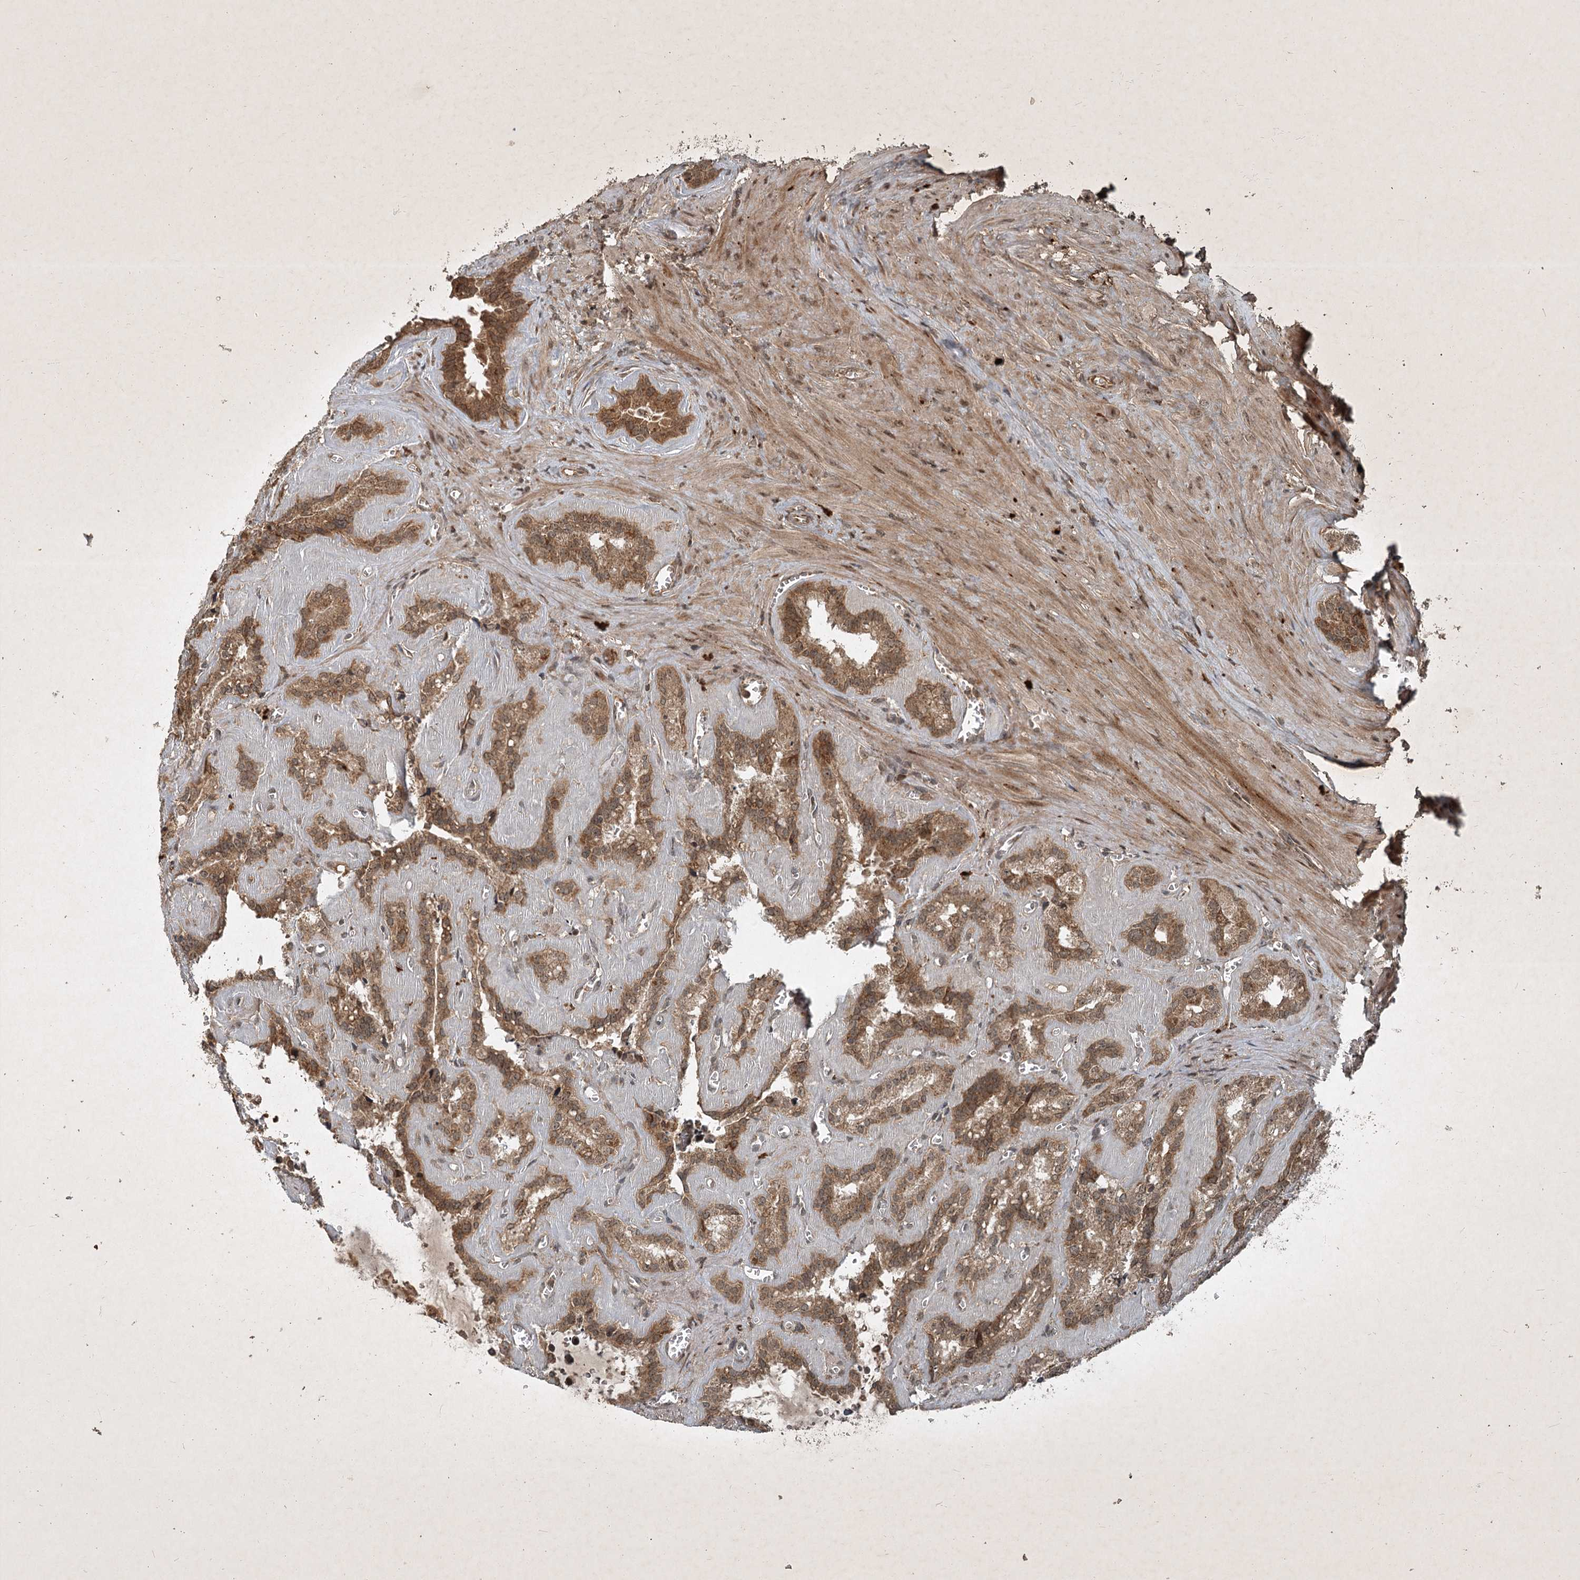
{"staining": {"intensity": "strong", "quantity": ">75%", "location": "cytoplasmic/membranous"}, "tissue": "seminal vesicle", "cell_type": "Glandular cells", "image_type": "normal", "snomed": [{"axis": "morphology", "description": "Normal tissue, NOS"}, {"axis": "topography", "description": "Prostate"}, {"axis": "topography", "description": "Seminal veicle"}], "caption": "Seminal vesicle stained for a protein (brown) shows strong cytoplasmic/membranous positive positivity in about >75% of glandular cells.", "gene": "UNC93A", "patient": {"sex": "male", "age": 59}}